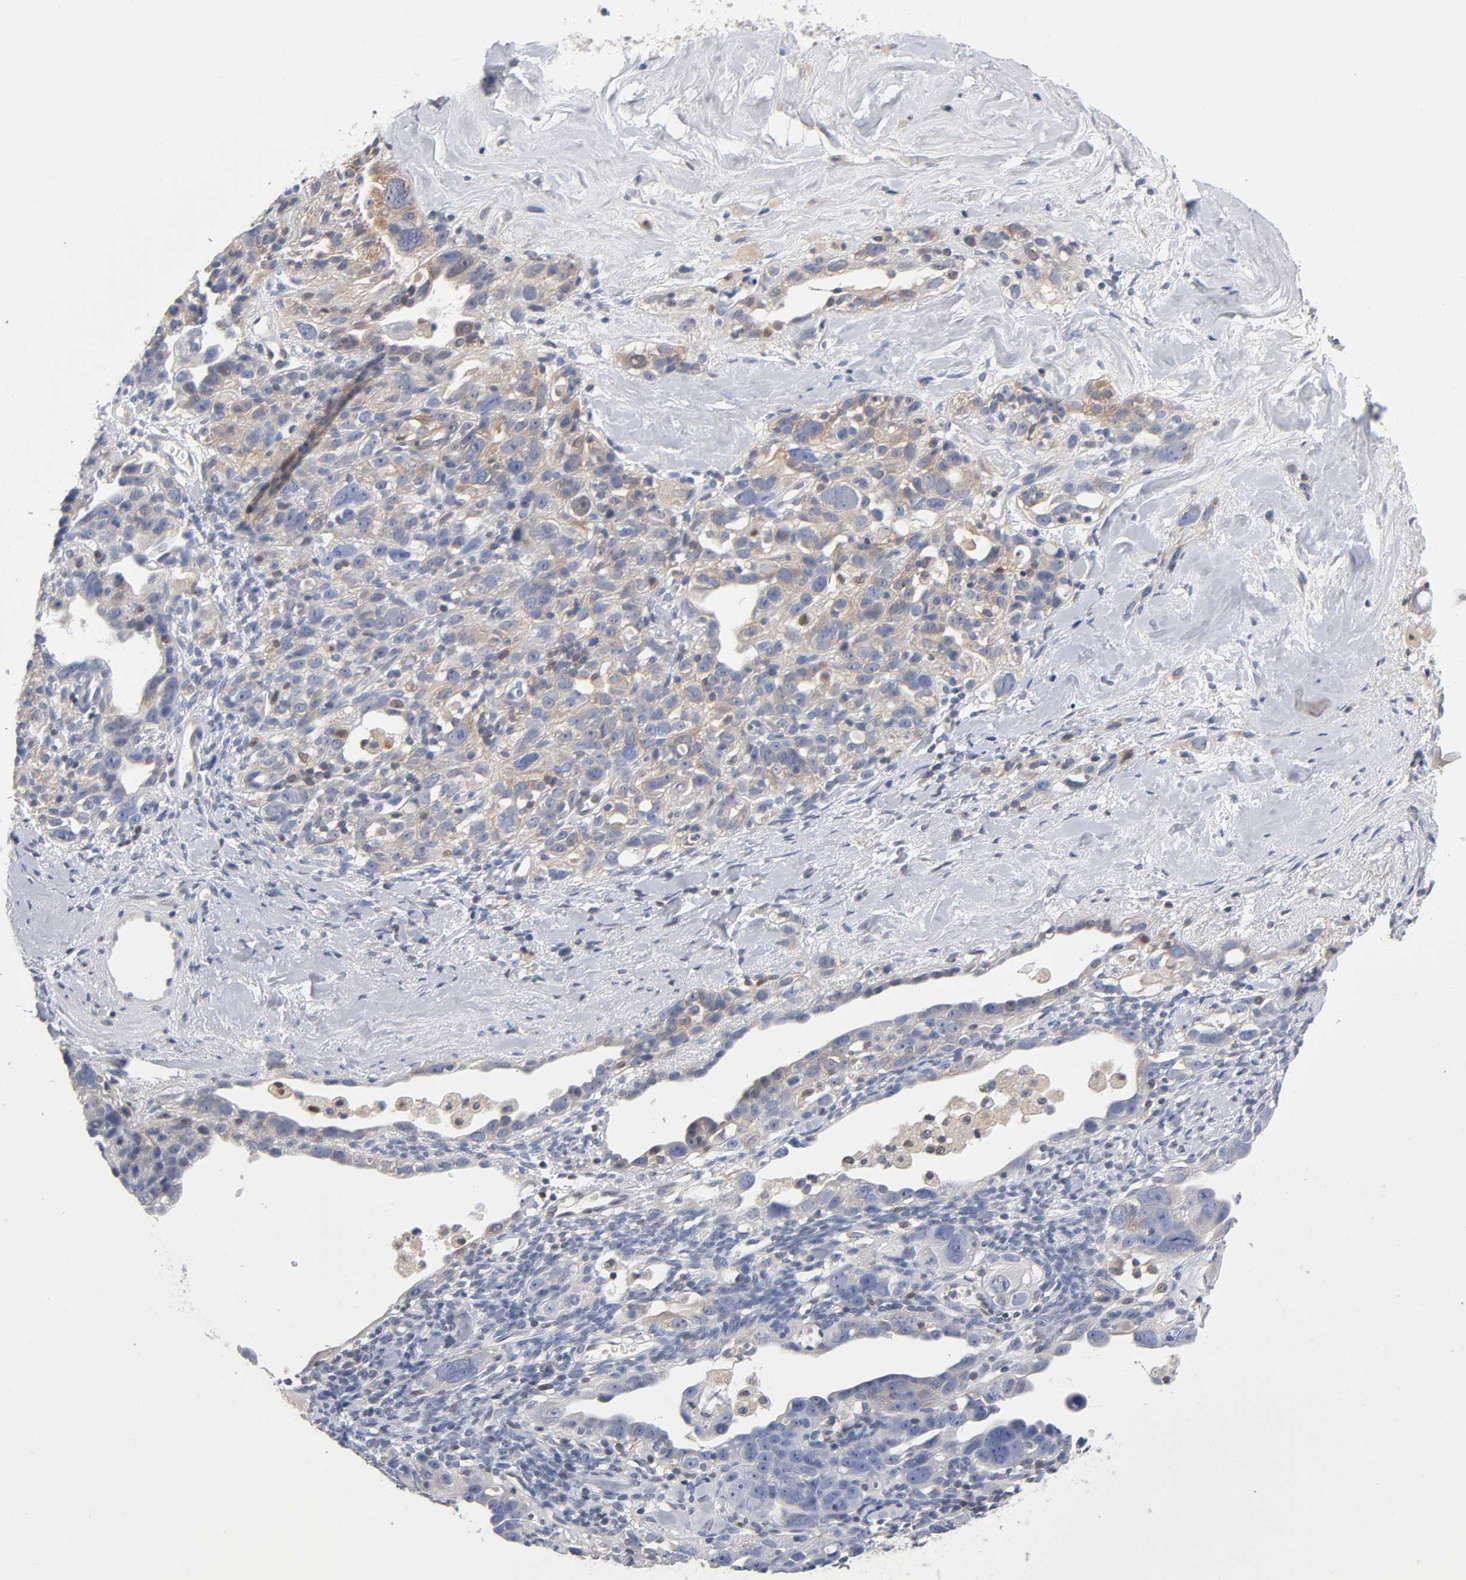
{"staining": {"intensity": "weak", "quantity": ">75%", "location": "cytoplasmic/membranous"}, "tissue": "ovarian cancer", "cell_type": "Tumor cells", "image_type": "cancer", "snomed": [{"axis": "morphology", "description": "Cystadenocarcinoma, serous, NOS"}, {"axis": "topography", "description": "Ovary"}], "caption": "This histopathology image demonstrates immunohistochemistry staining of human ovarian serous cystadenocarcinoma, with low weak cytoplasmic/membranous expression in about >75% of tumor cells.", "gene": "NFATC1", "patient": {"sex": "female", "age": 66}}